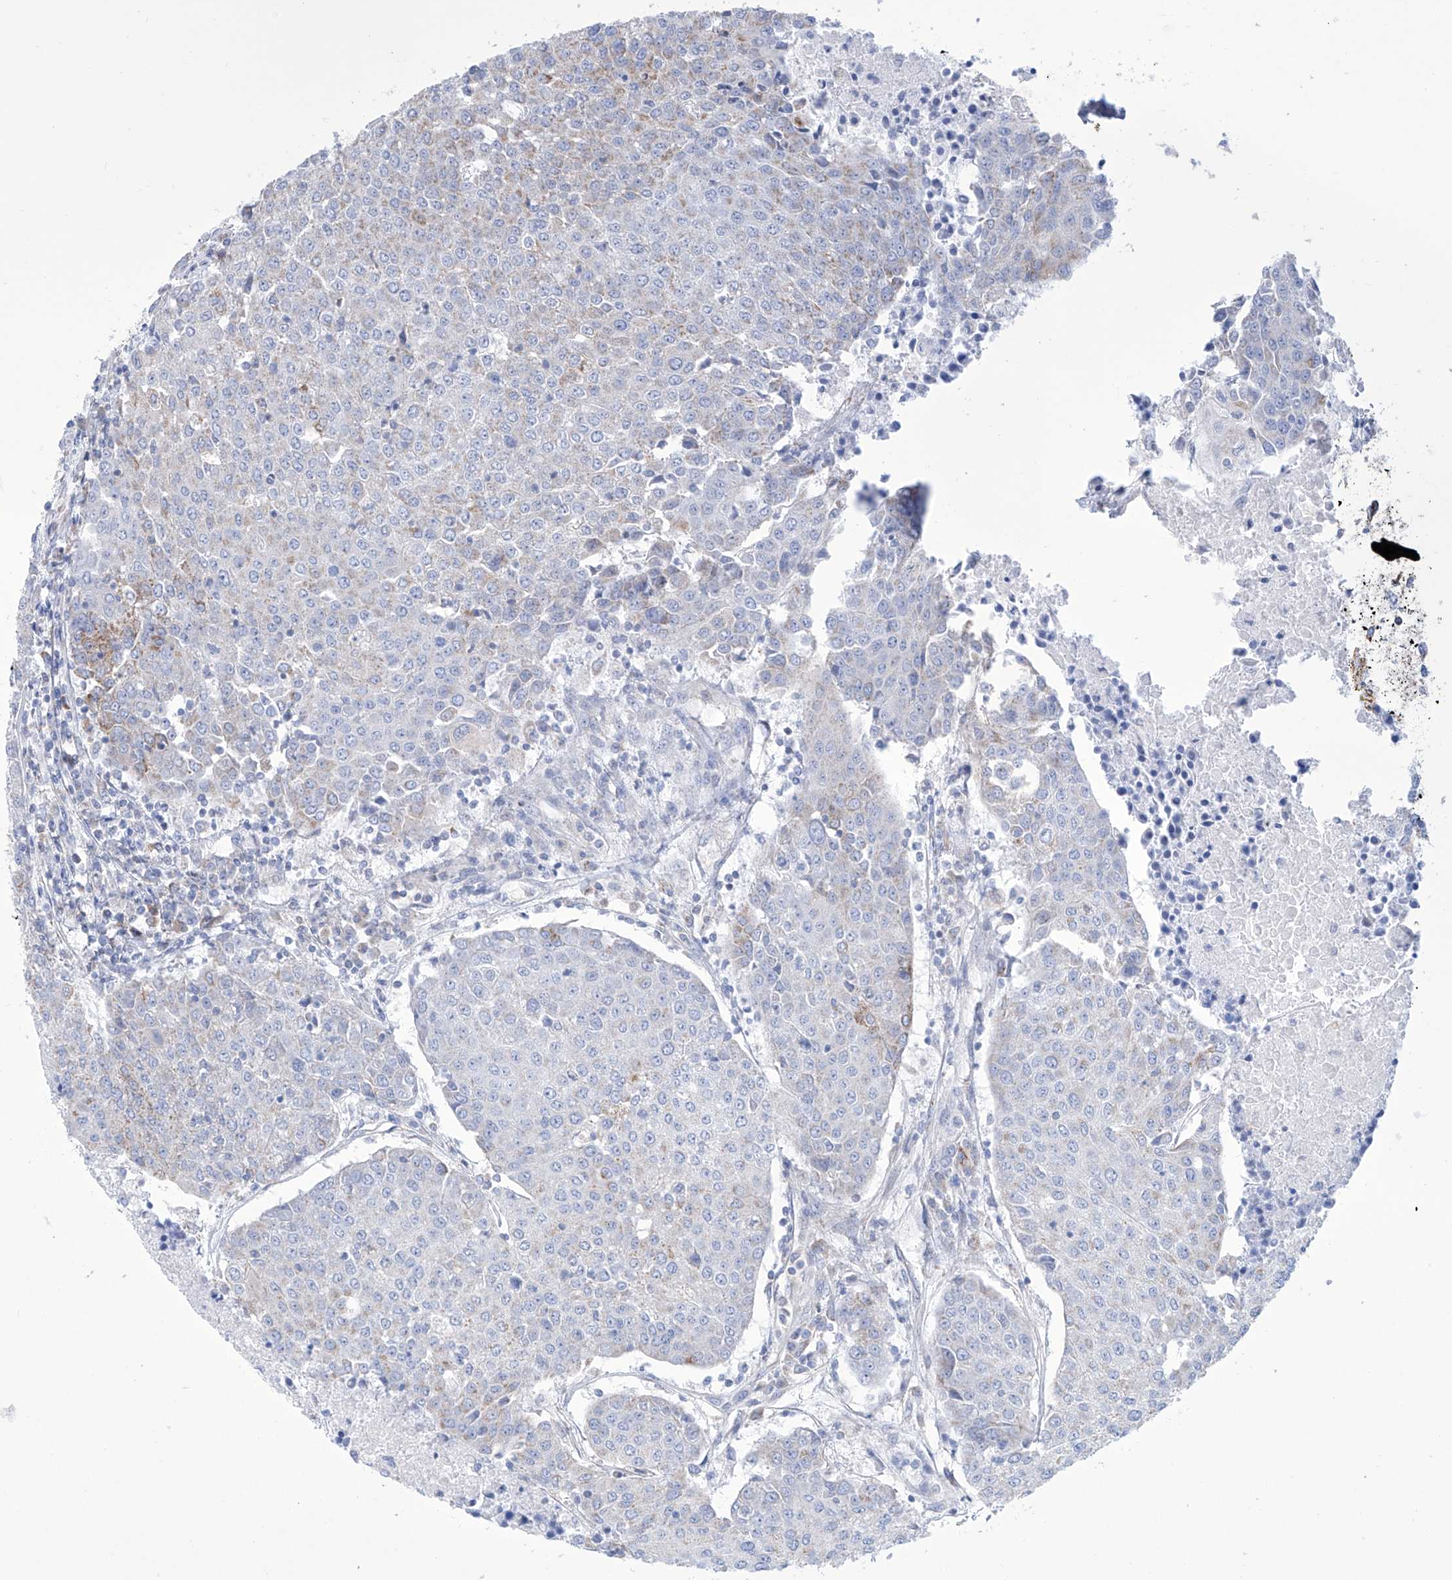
{"staining": {"intensity": "weak", "quantity": "<25%", "location": "cytoplasmic/membranous"}, "tissue": "urothelial cancer", "cell_type": "Tumor cells", "image_type": "cancer", "snomed": [{"axis": "morphology", "description": "Urothelial carcinoma, High grade"}, {"axis": "topography", "description": "Urinary bladder"}], "caption": "Tumor cells are negative for protein expression in human urothelial cancer.", "gene": "ALDH6A1", "patient": {"sex": "female", "age": 85}}